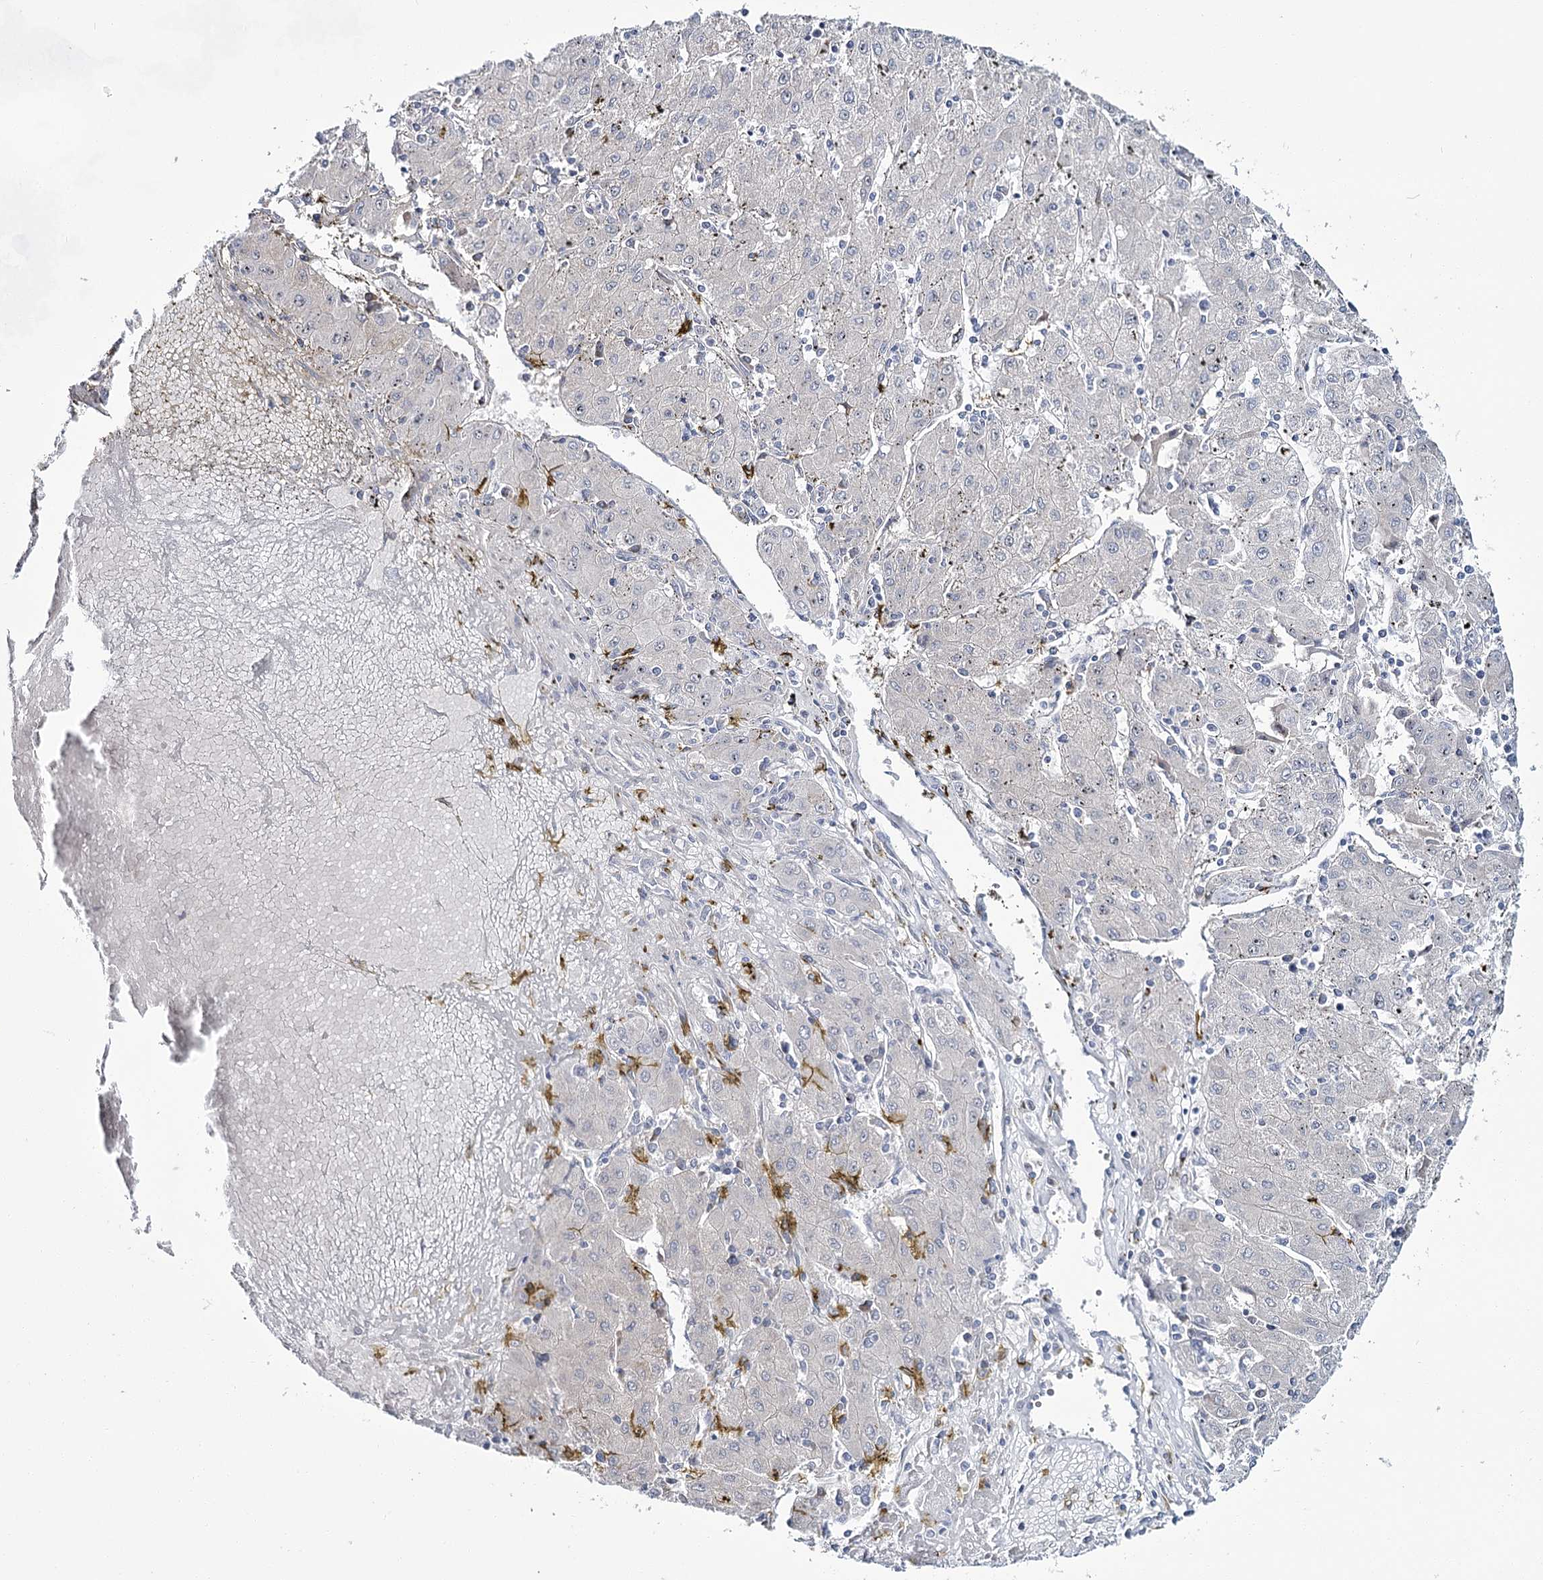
{"staining": {"intensity": "negative", "quantity": "none", "location": "none"}, "tissue": "liver cancer", "cell_type": "Tumor cells", "image_type": "cancer", "snomed": [{"axis": "morphology", "description": "Carcinoma, Hepatocellular, NOS"}, {"axis": "topography", "description": "Liver"}], "caption": "An immunohistochemistry (IHC) photomicrograph of liver cancer (hepatocellular carcinoma) is shown. There is no staining in tumor cells of liver cancer (hepatocellular carcinoma).", "gene": "CPLANE1", "patient": {"sex": "male", "age": 72}}